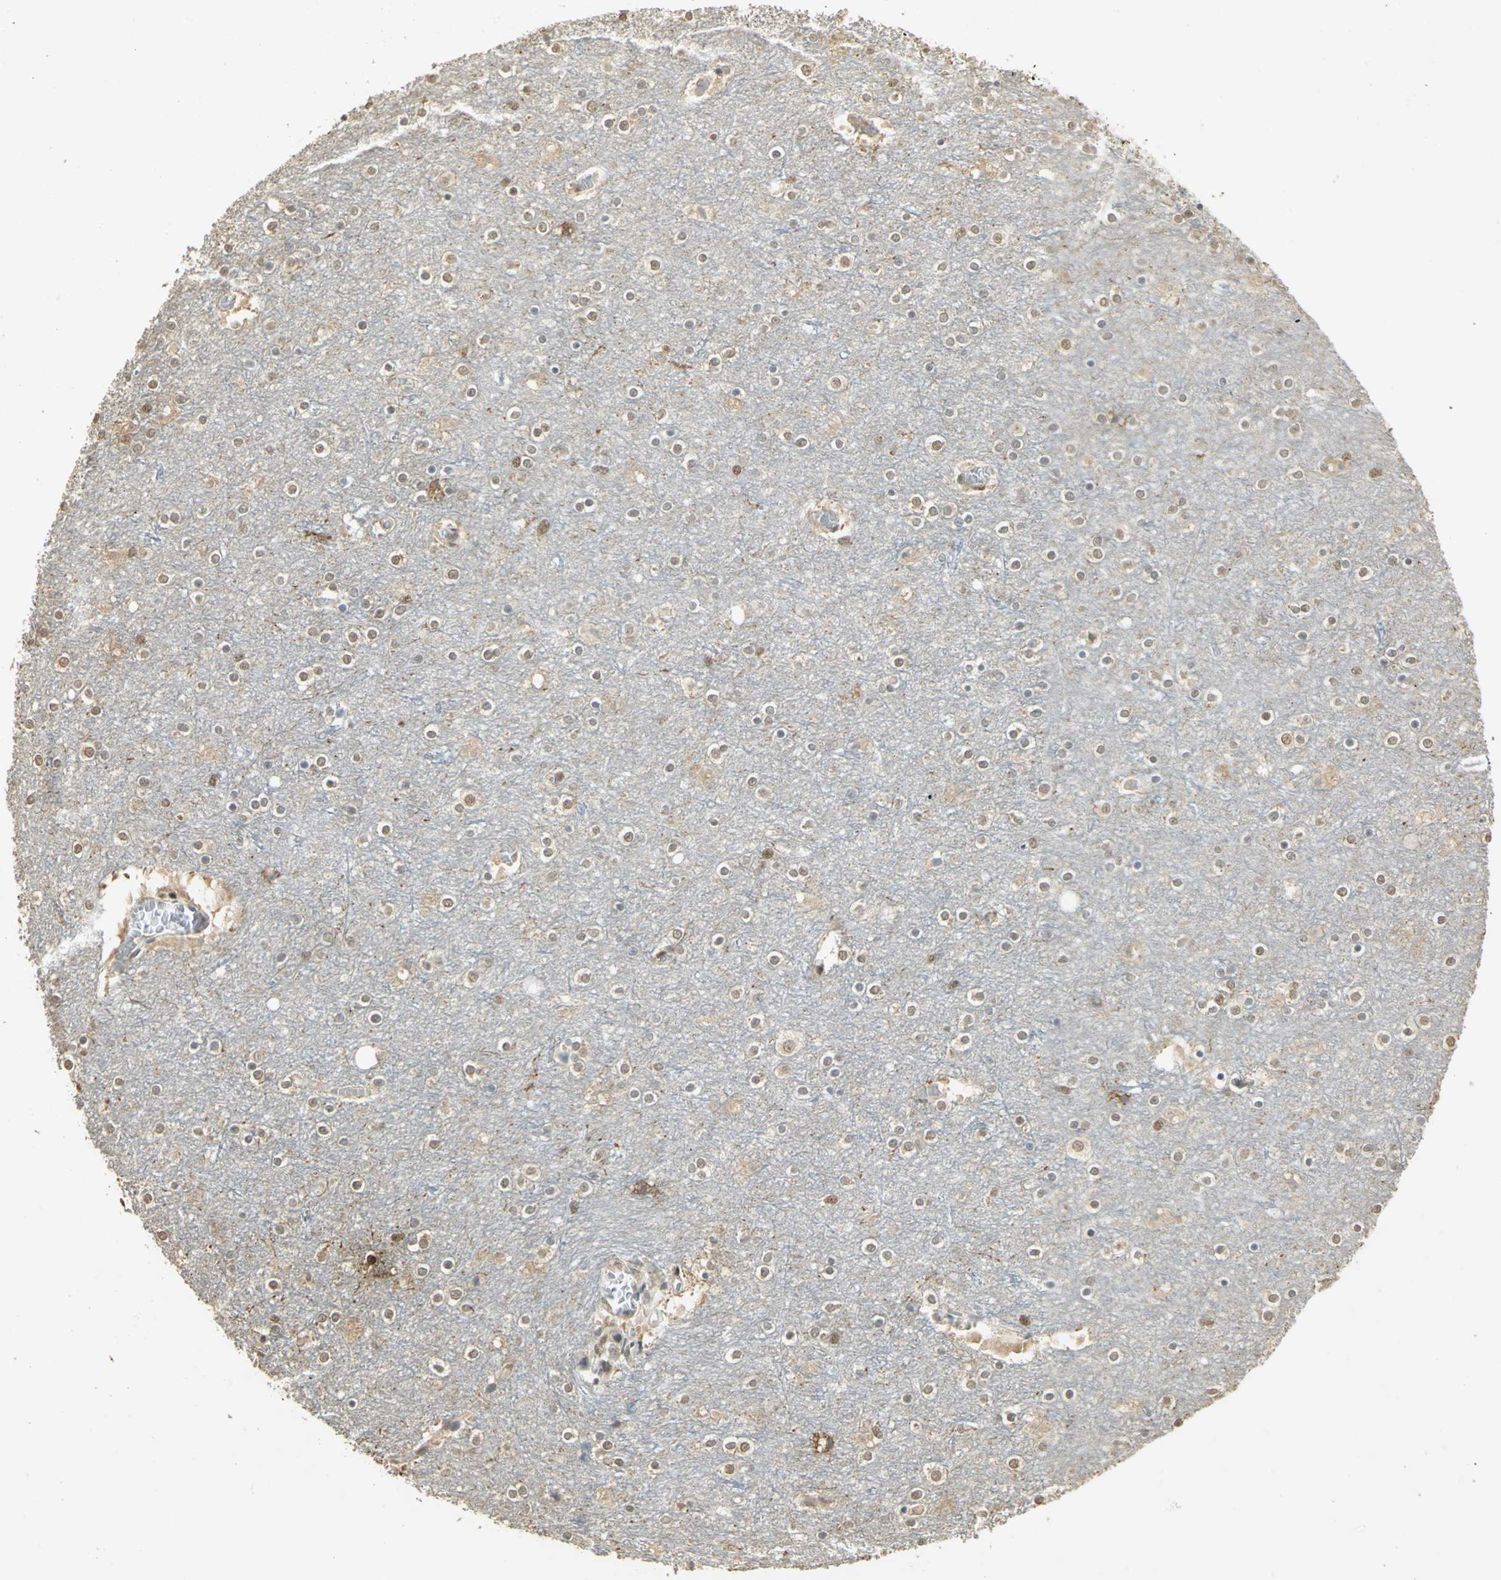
{"staining": {"intensity": "negative", "quantity": "none", "location": "none"}, "tissue": "cerebral cortex", "cell_type": "Endothelial cells", "image_type": "normal", "snomed": [{"axis": "morphology", "description": "Normal tissue, NOS"}, {"axis": "topography", "description": "Cerebral cortex"}], "caption": "IHC of benign human cerebral cortex shows no staining in endothelial cells.", "gene": "ELF1", "patient": {"sex": "female", "age": 54}}